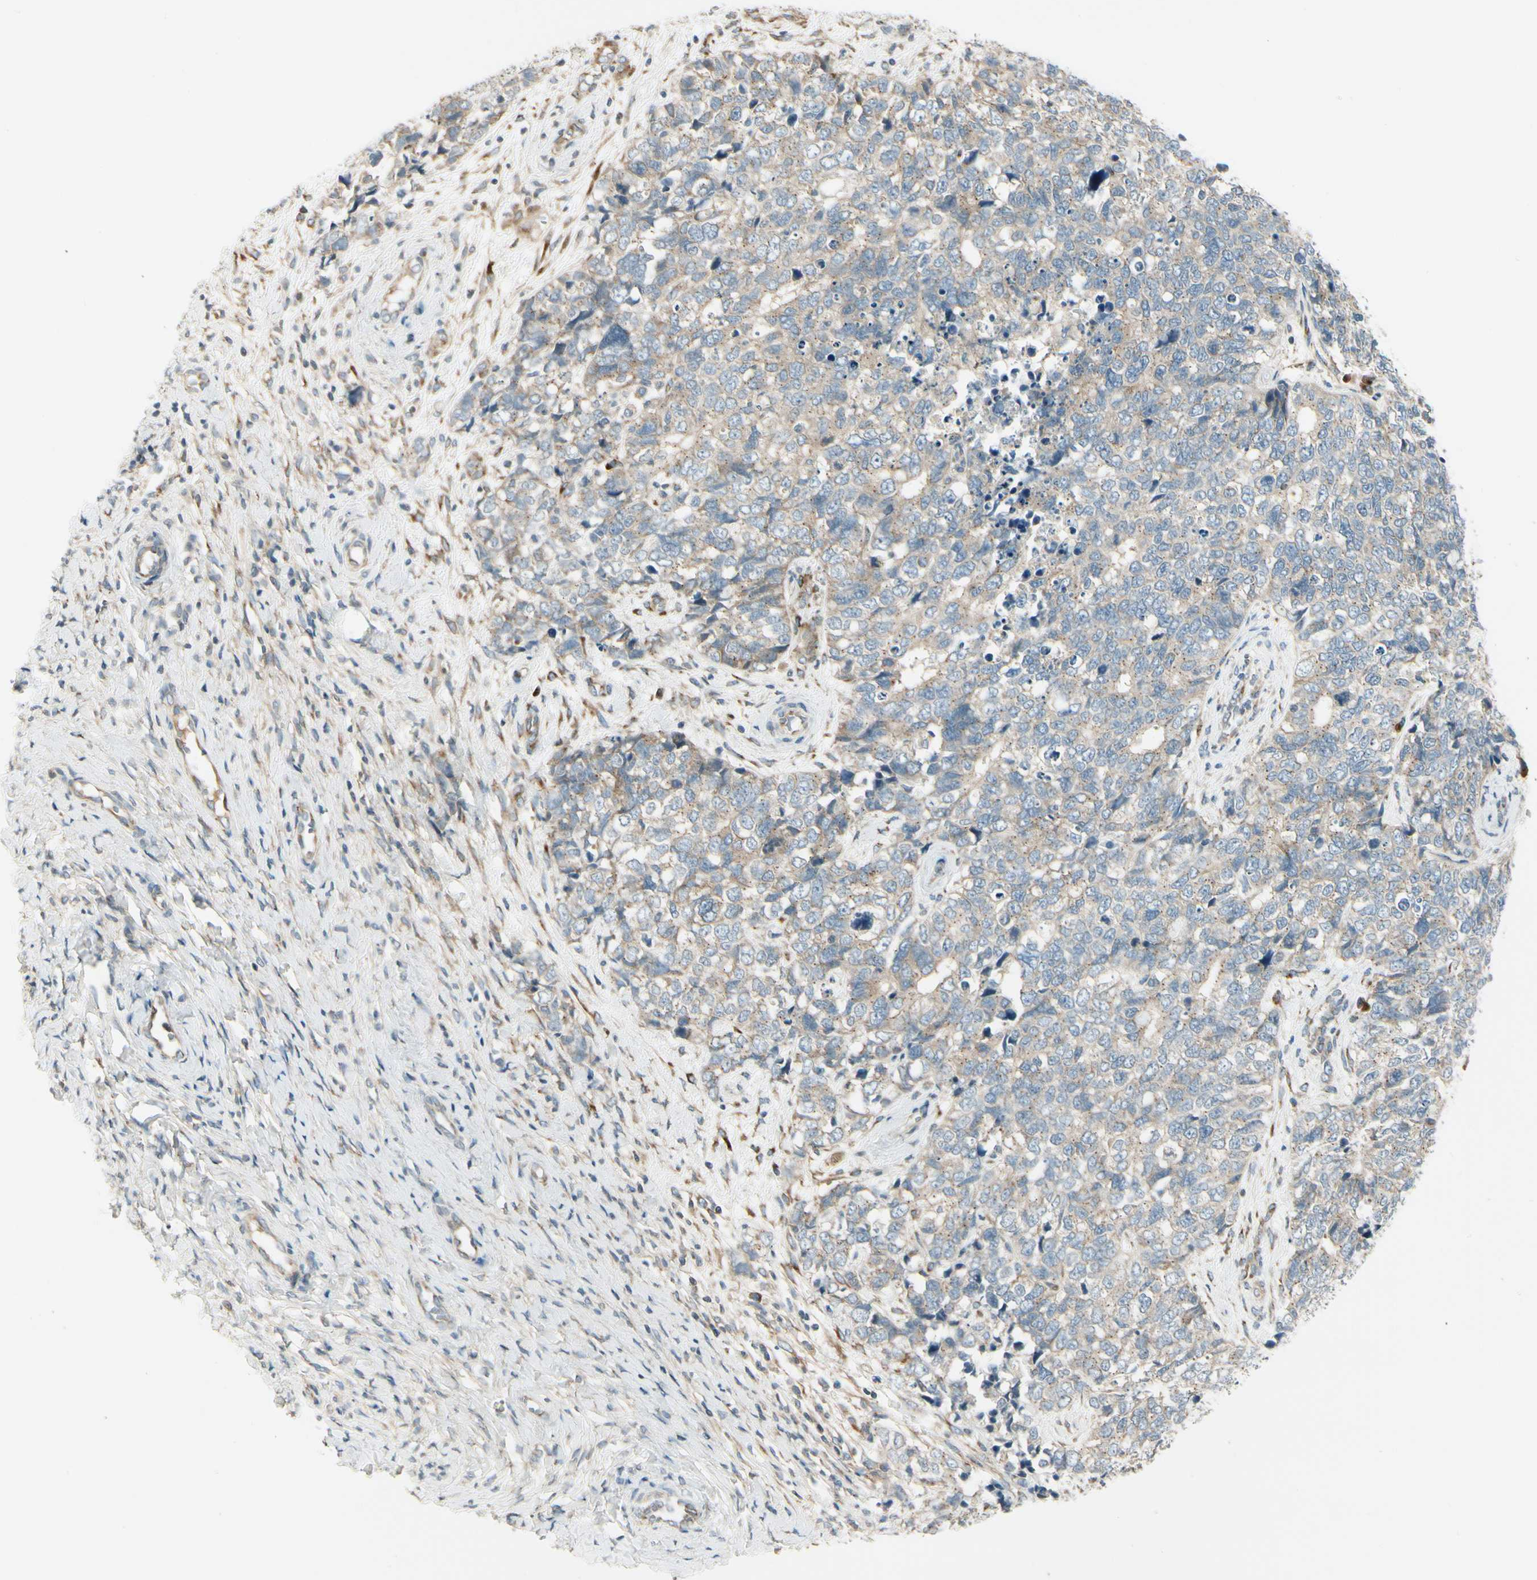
{"staining": {"intensity": "weak", "quantity": ">75%", "location": "cytoplasmic/membranous"}, "tissue": "cervical cancer", "cell_type": "Tumor cells", "image_type": "cancer", "snomed": [{"axis": "morphology", "description": "Squamous cell carcinoma, NOS"}, {"axis": "topography", "description": "Cervix"}], "caption": "The photomicrograph shows staining of cervical cancer, revealing weak cytoplasmic/membranous protein staining (brown color) within tumor cells.", "gene": "MANSC1", "patient": {"sex": "female", "age": 63}}